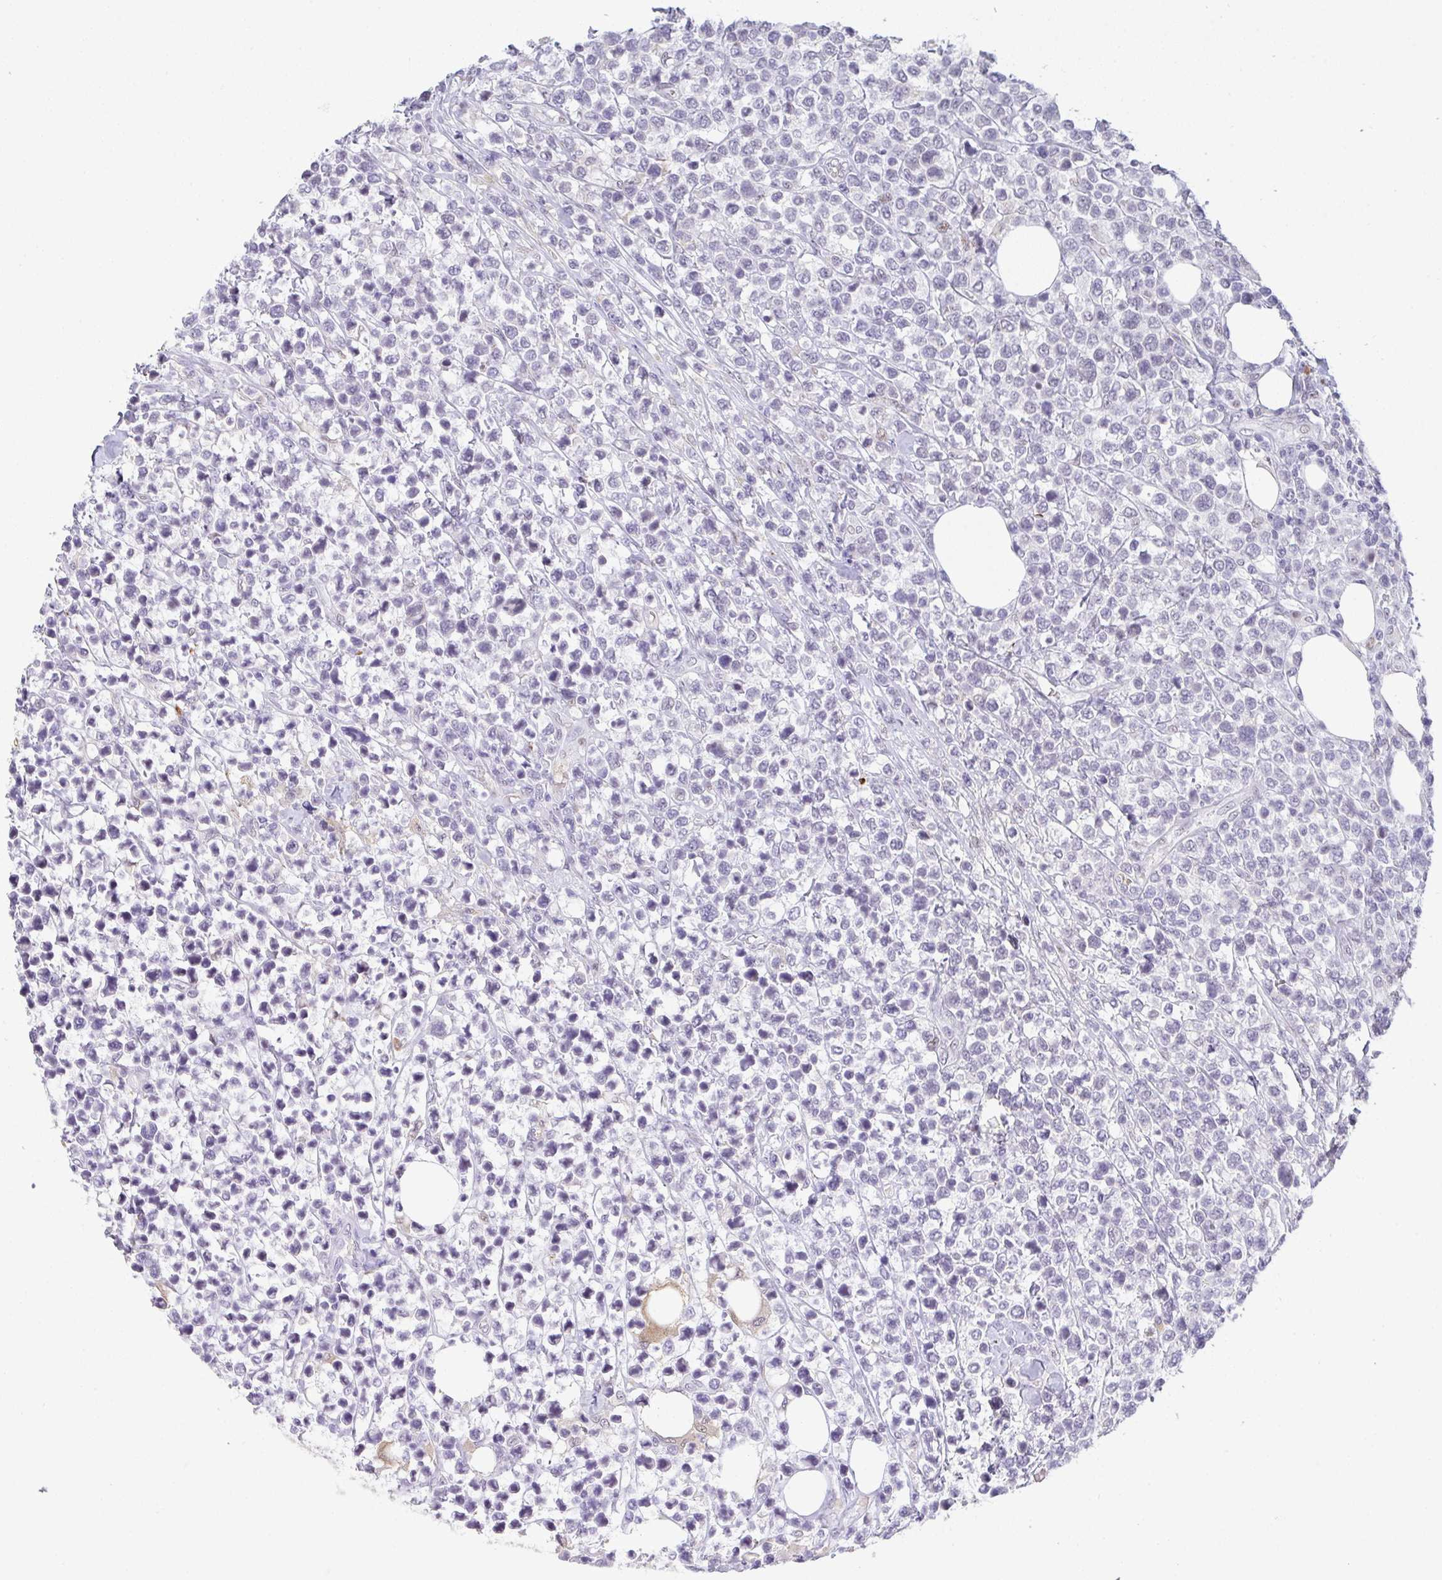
{"staining": {"intensity": "negative", "quantity": "none", "location": "none"}, "tissue": "lymphoma", "cell_type": "Tumor cells", "image_type": "cancer", "snomed": [{"axis": "morphology", "description": "Malignant lymphoma, non-Hodgkin's type, High grade"}, {"axis": "topography", "description": "Soft tissue"}], "caption": "A histopathology image of human lymphoma is negative for staining in tumor cells.", "gene": "TNMD", "patient": {"sex": "female", "age": 56}}